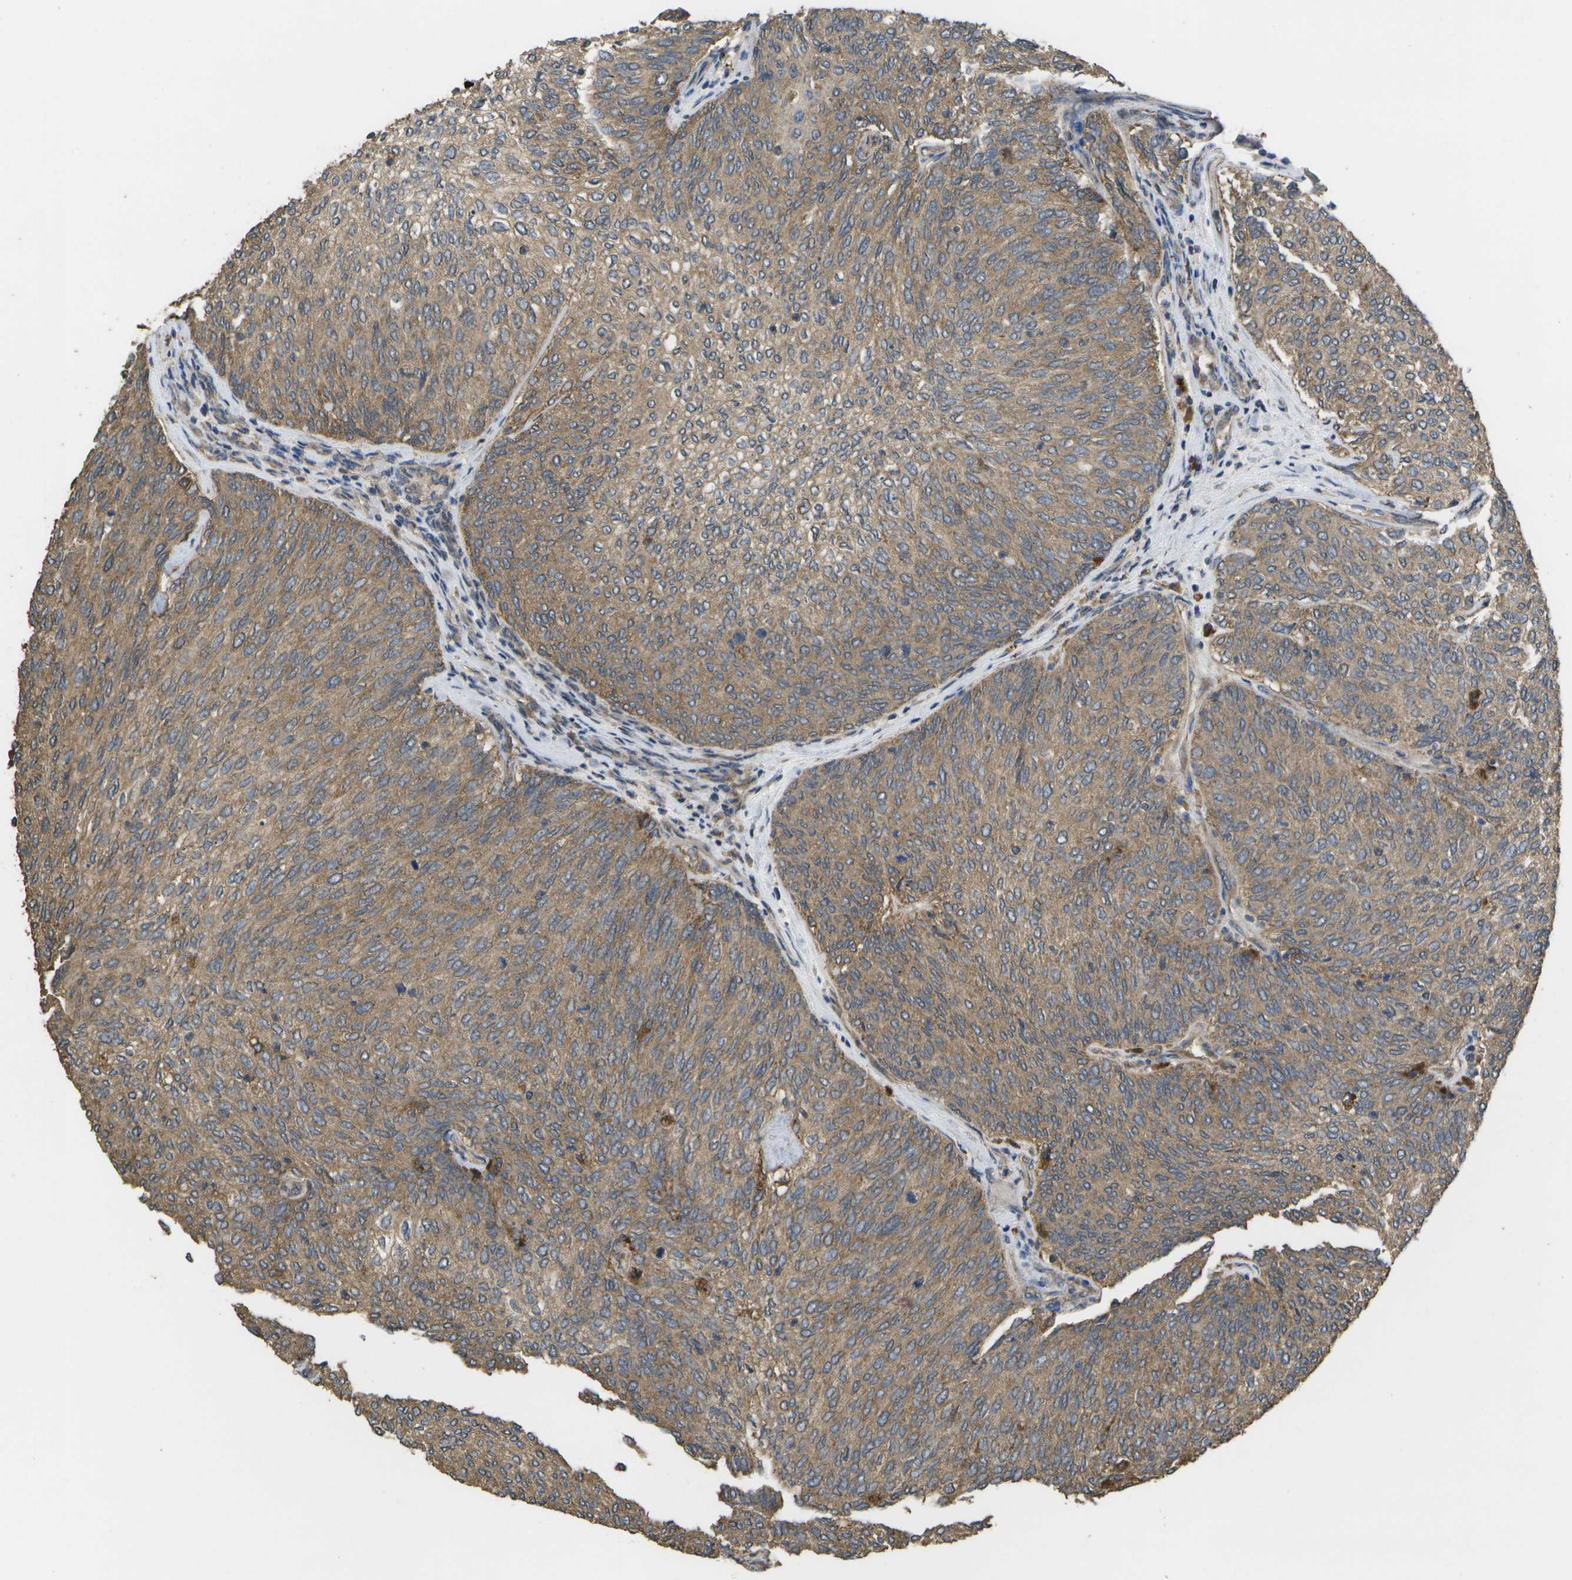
{"staining": {"intensity": "moderate", "quantity": ">75%", "location": "cytoplasmic/membranous"}, "tissue": "urothelial cancer", "cell_type": "Tumor cells", "image_type": "cancer", "snomed": [{"axis": "morphology", "description": "Urothelial carcinoma, Low grade"}, {"axis": "topography", "description": "Urinary bladder"}], "caption": "Urothelial cancer stained with immunohistochemistry (IHC) reveals moderate cytoplasmic/membranous expression in about >75% of tumor cells.", "gene": "SACS", "patient": {"sex": "female", "age": 79}}